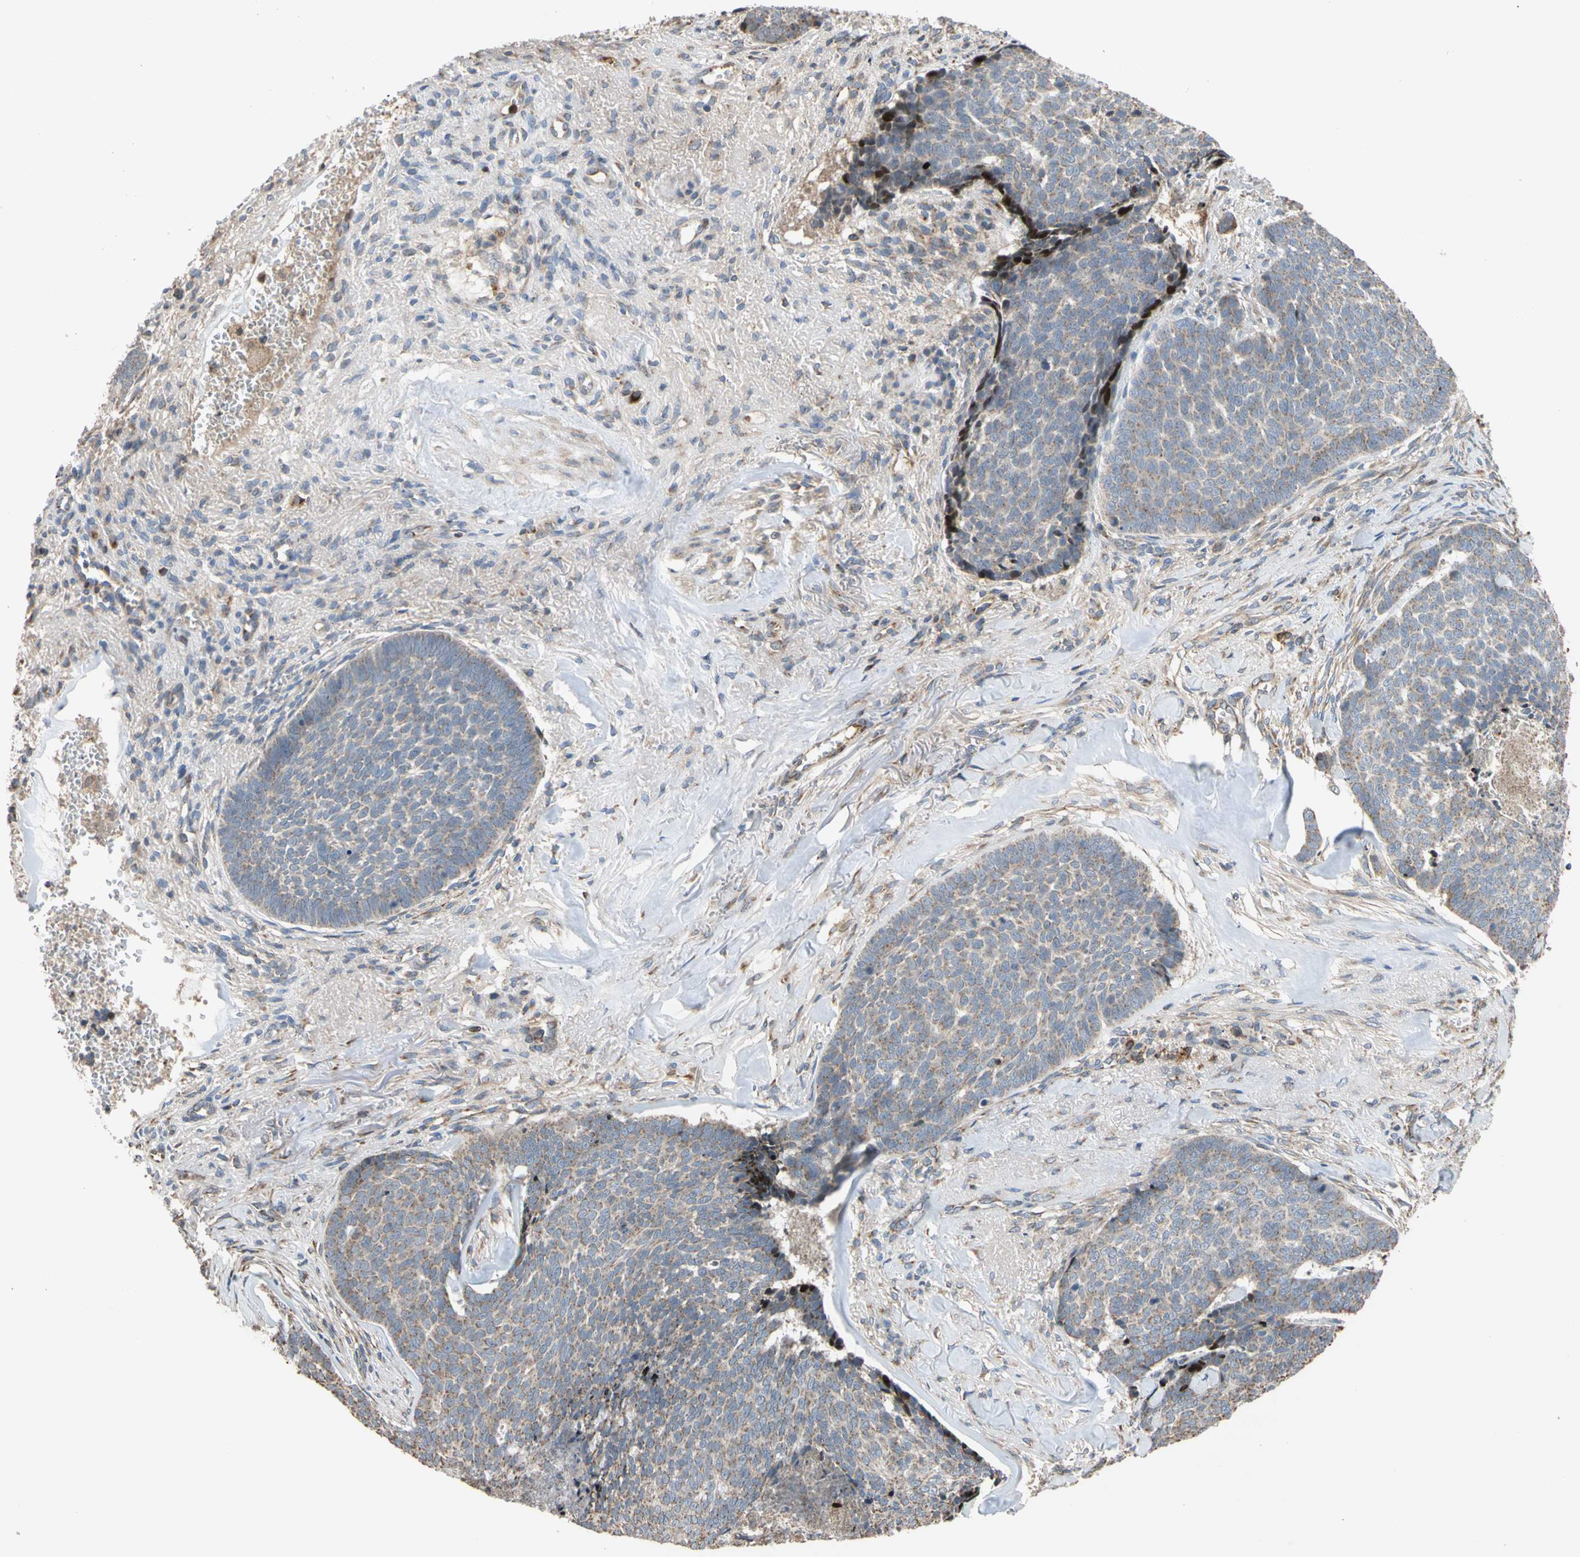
{"staining": {"intensity": "strong", "quantity": "<25%", "location": "nuclear"}, "tissue": "skin cancer", "cell_type": "Tumor cells", "image_type": "cancer", "snomed": [{"axis": "morphology", "description": "Basal cell carcinoma"}, {"axis": "topography", "description": "Skin"}], "caption": "High-power microscopy captured an IHC micrograph of basal cell carcinoma (skin), revealing strong nuclear expression in approximately <25% of tumor cells.", "gene": "IP6K2", "patient": {"sex": "male", "age": 84}}